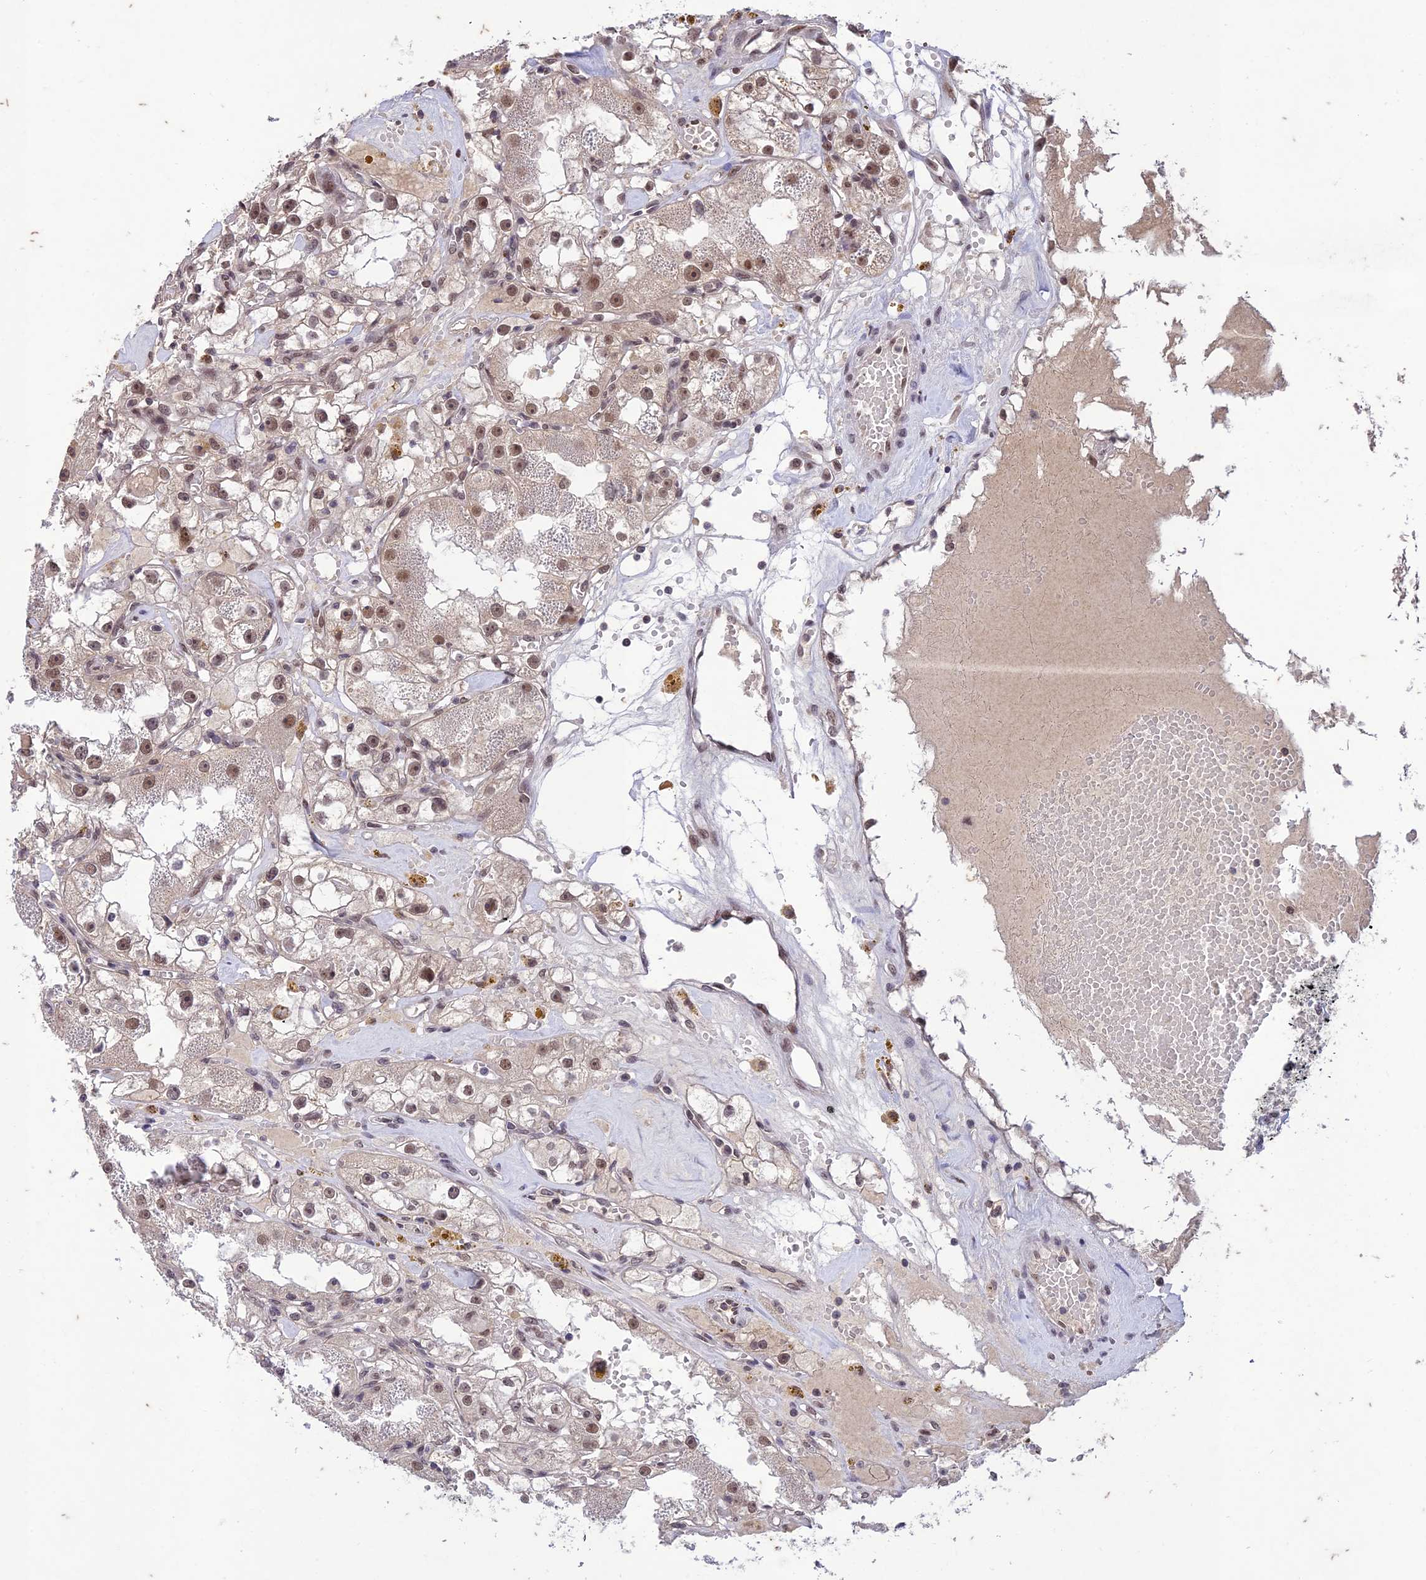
{"staining": {"intensity": "weak", "quantity": ">75%", "location": "nuclear"}, "tissue": "renal cancer", "cell_type": "Tumor cells", "image_type": "cancer", "snomed": [{"axis": "morphology", "description": "Adenocarcinoma, NOS"}, {"axis": "topography", "description": "Kidney"}], "caption": "Human renal cancer stained for a protein (brown) shows weak nuclear positive expression in approximately >75% of tumor cells.", "gene": "POP4", "patient": {"sex": "male", "age": 56}}